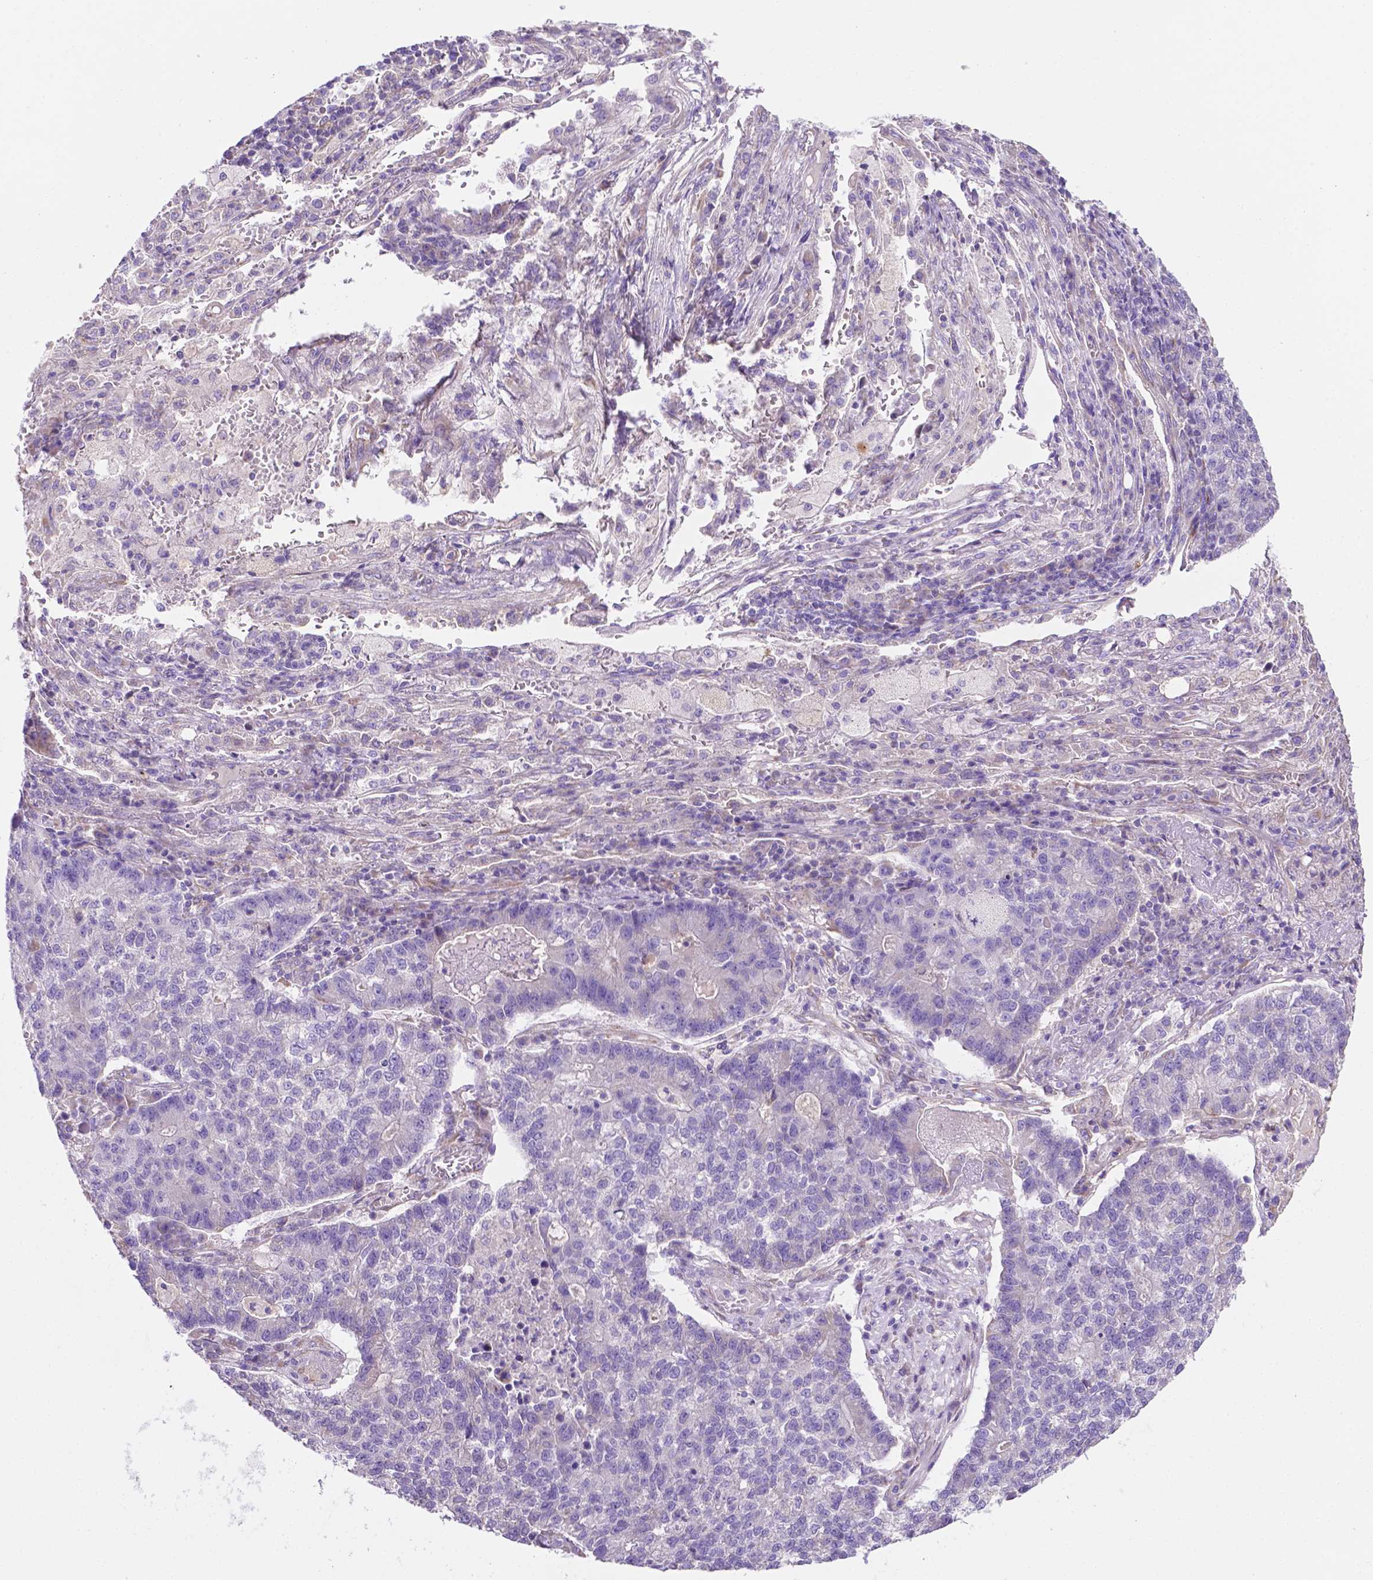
{"staining": {"intensity": "negative", "quantity": "none", "location": "none"}, "tissue": "lung cancer", "cell_type": "Tumor cells", "image_type": "cancer", "snomed": [{"axis": "morphology", "description": "Adenocarcinoma, NOS"}, {"axis": "topography", "description": "Lung"}], "caption": "Tumor cells are negative for protein expression in human adenocarcinoma (lung).", "gene": "CEACAM7", "patient": {"sex": "male", "age": 57}}